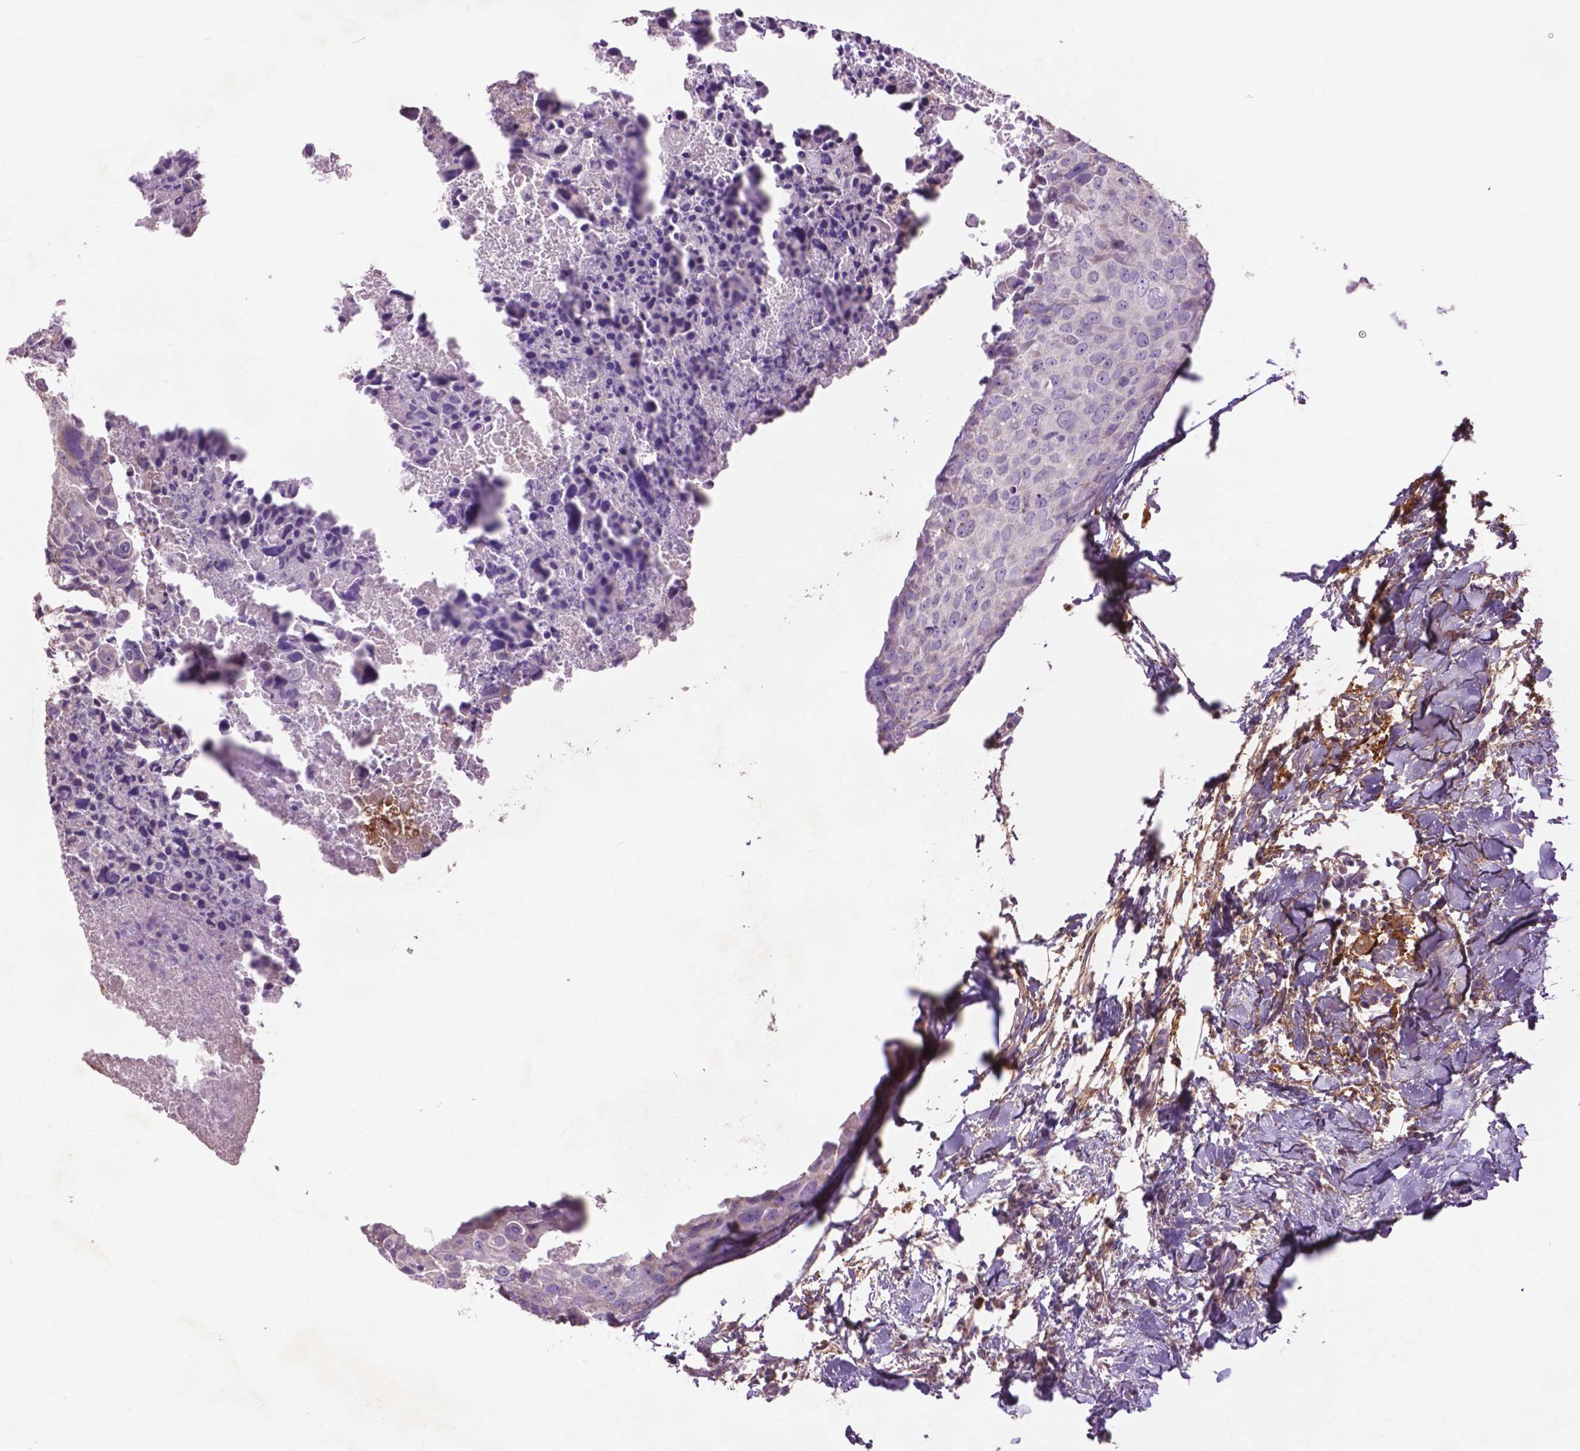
{"staining": {"intensity": "negative", "quantity": "none", "location": "none"}, "tissue": "breast cancer", "cell_type": "Tumor cells", "image_type": "cancer", "snomed": [{"axis": "morphology", "description": "Duct carcinoma"}, {"axis": "topography", "description": "Breast"}], "caption": "The immunohistochemistry image has no significant expression in tumor cells of breast cancer tissue.", "gene": "LRRC3C", "patient": {"sex": "female", "age": 38}}